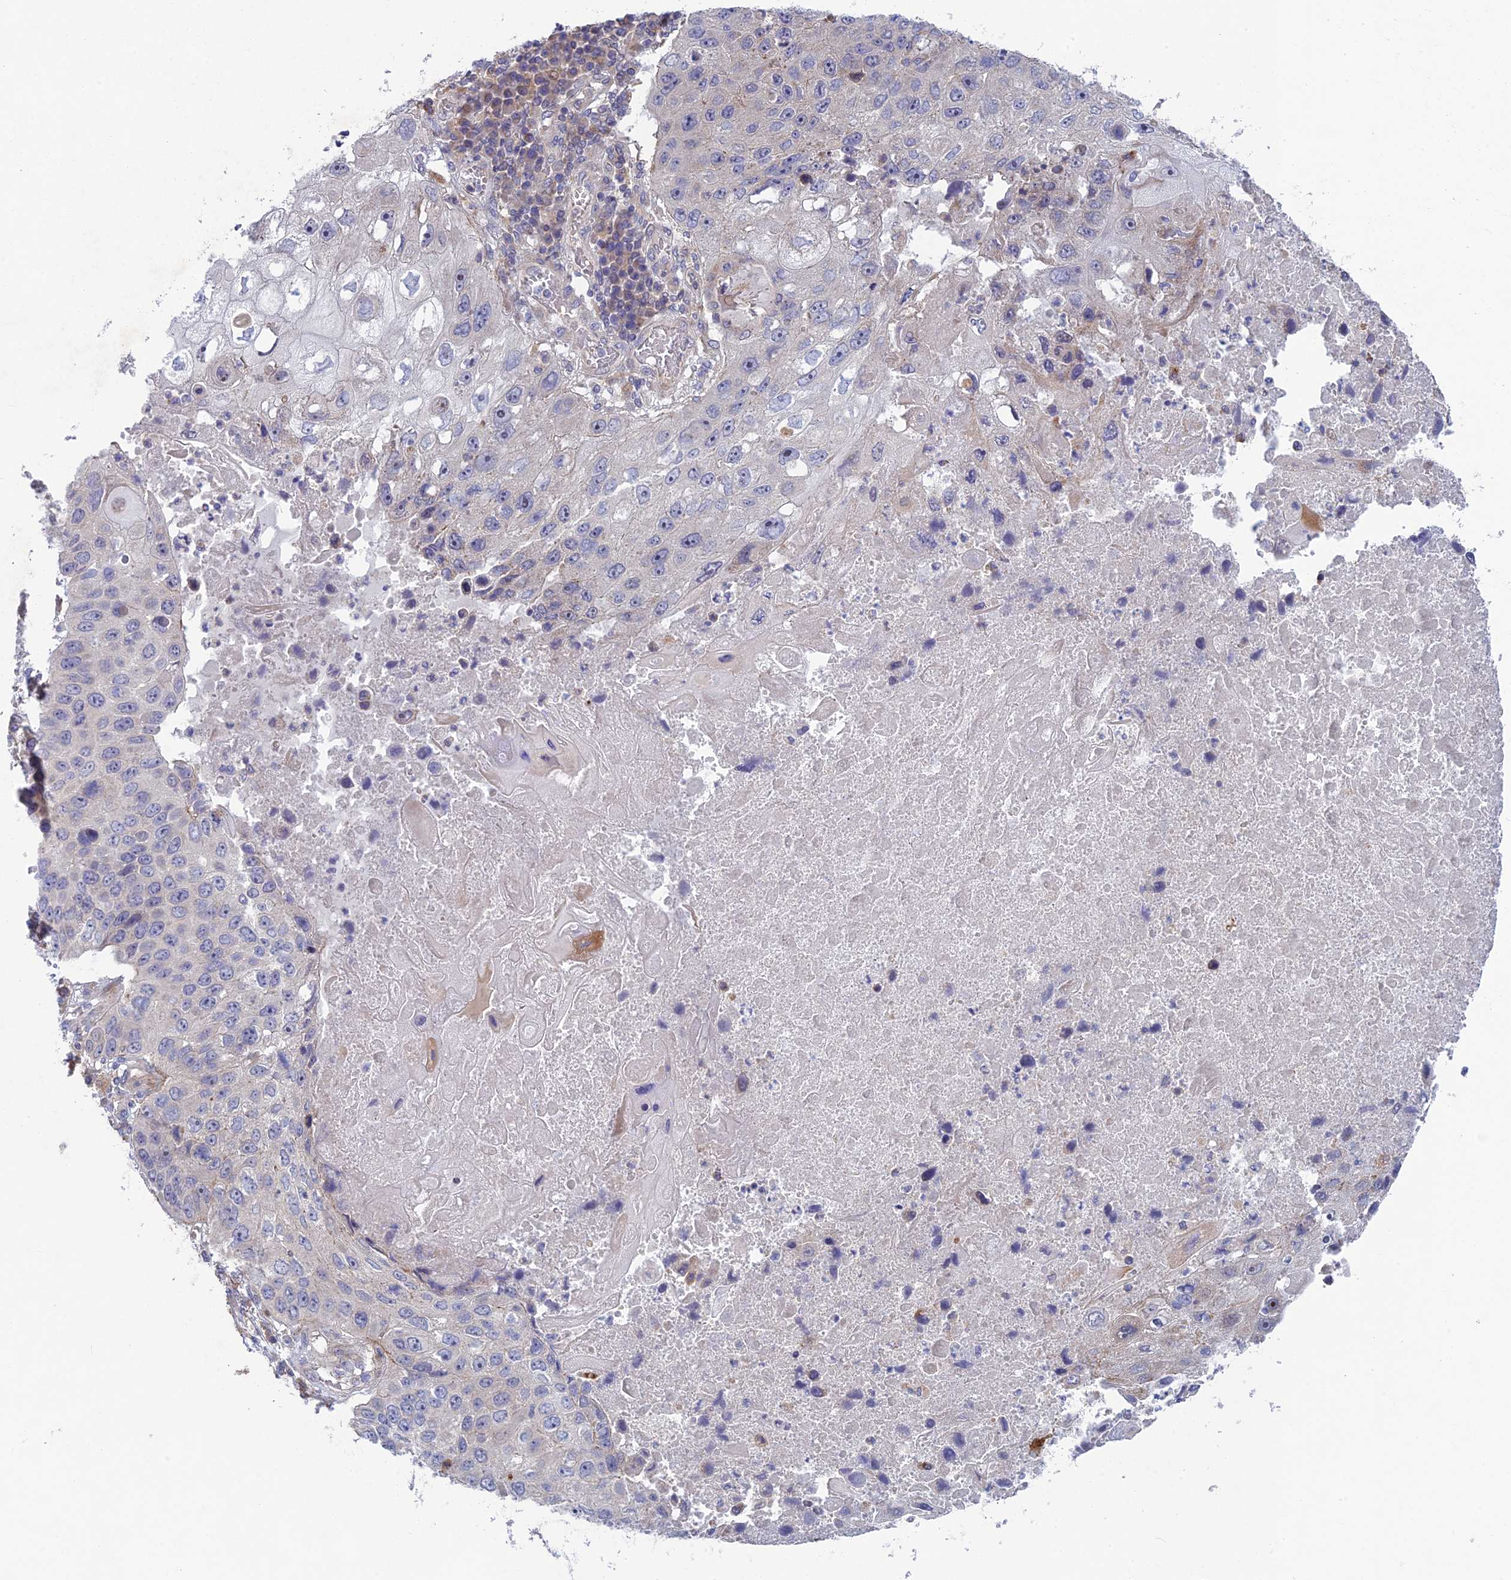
{"staining": {"intensity": "negative", "quantity": "none", "location": "none"}, "tissue": "lung cancer", "cell_type": "Tumor cells", "image_type": "cancer", "snomed": [{"axis": "morphology", "description": "Squamous cell carcinoma, NOS"}, {"axis": "topography", "description": "Lung"}], "caption": "Immunohistochemical staining of human squamous cell carcinoma (lung) shows no significant expression in tumor cells.", "gene": "BLTP2", "patient": {"sex": "male", "age": 61}}